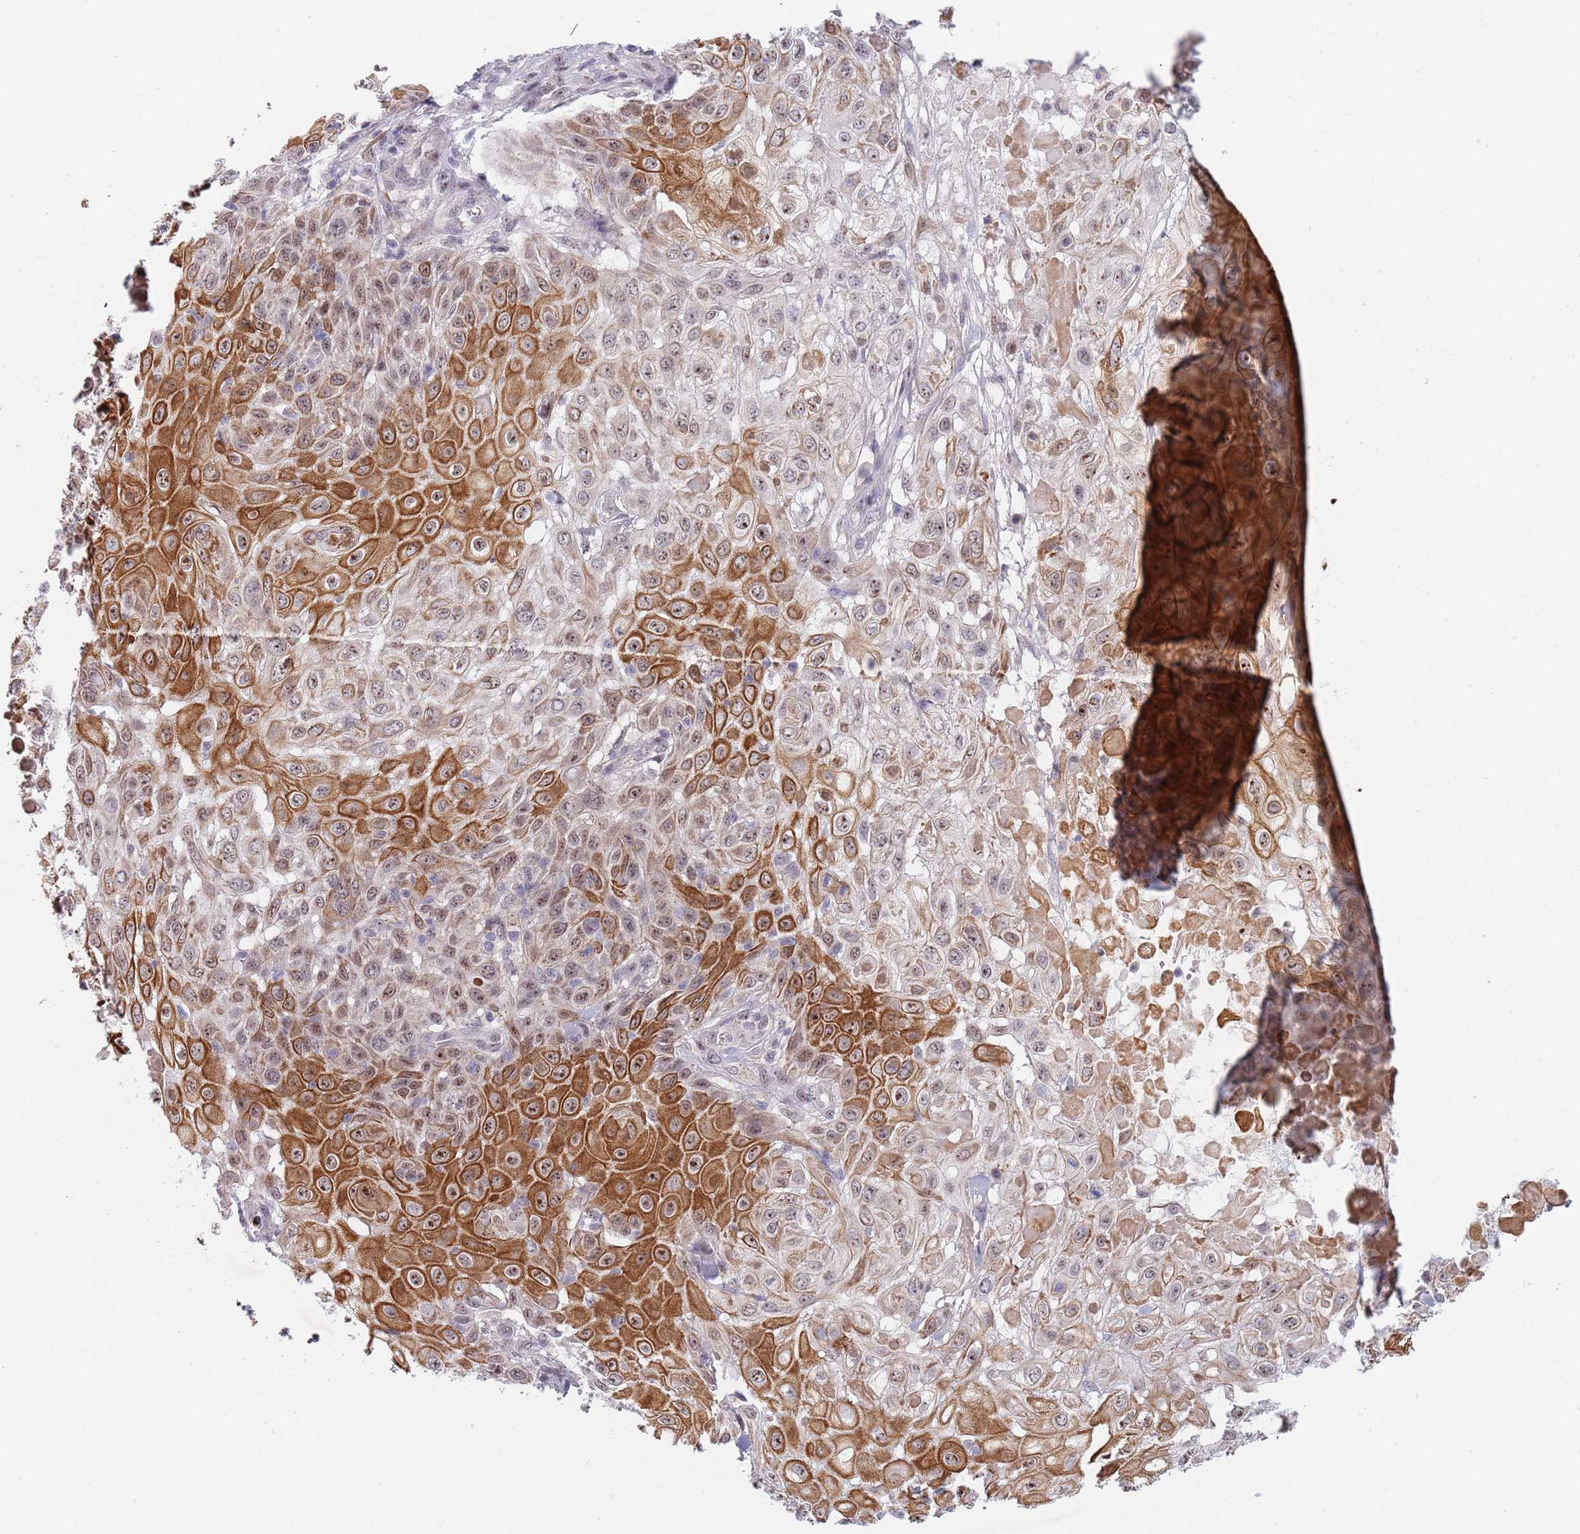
{"staining": {"intensity": "strong", "quantity": "25%-75%", "location": "cytoplasmic/membranous,nuclear"}, "tissue": "skin cancer", "cell_type": "Tumor cells", "image_type": "cancer", "snomed": [{"axis": "morphology", "description": "Normal tissue, NOS"}, {"axis": "morphology", "description": "Squamous cell carcinoma, NOS"}, {"axis": "topography", "description": "Skin"}, {"axis": "topography", "description": "Cartilage tissue"}], "caption": "Squamous cell carcinoma (skin) stained with a brown dye exhibits strong cytoplasmic/membranous and nuclear positive positivity in about 25%-75% of tumor cells.", "gene": "PLCL2", "patient": {"sex": "female", "age": 79}}